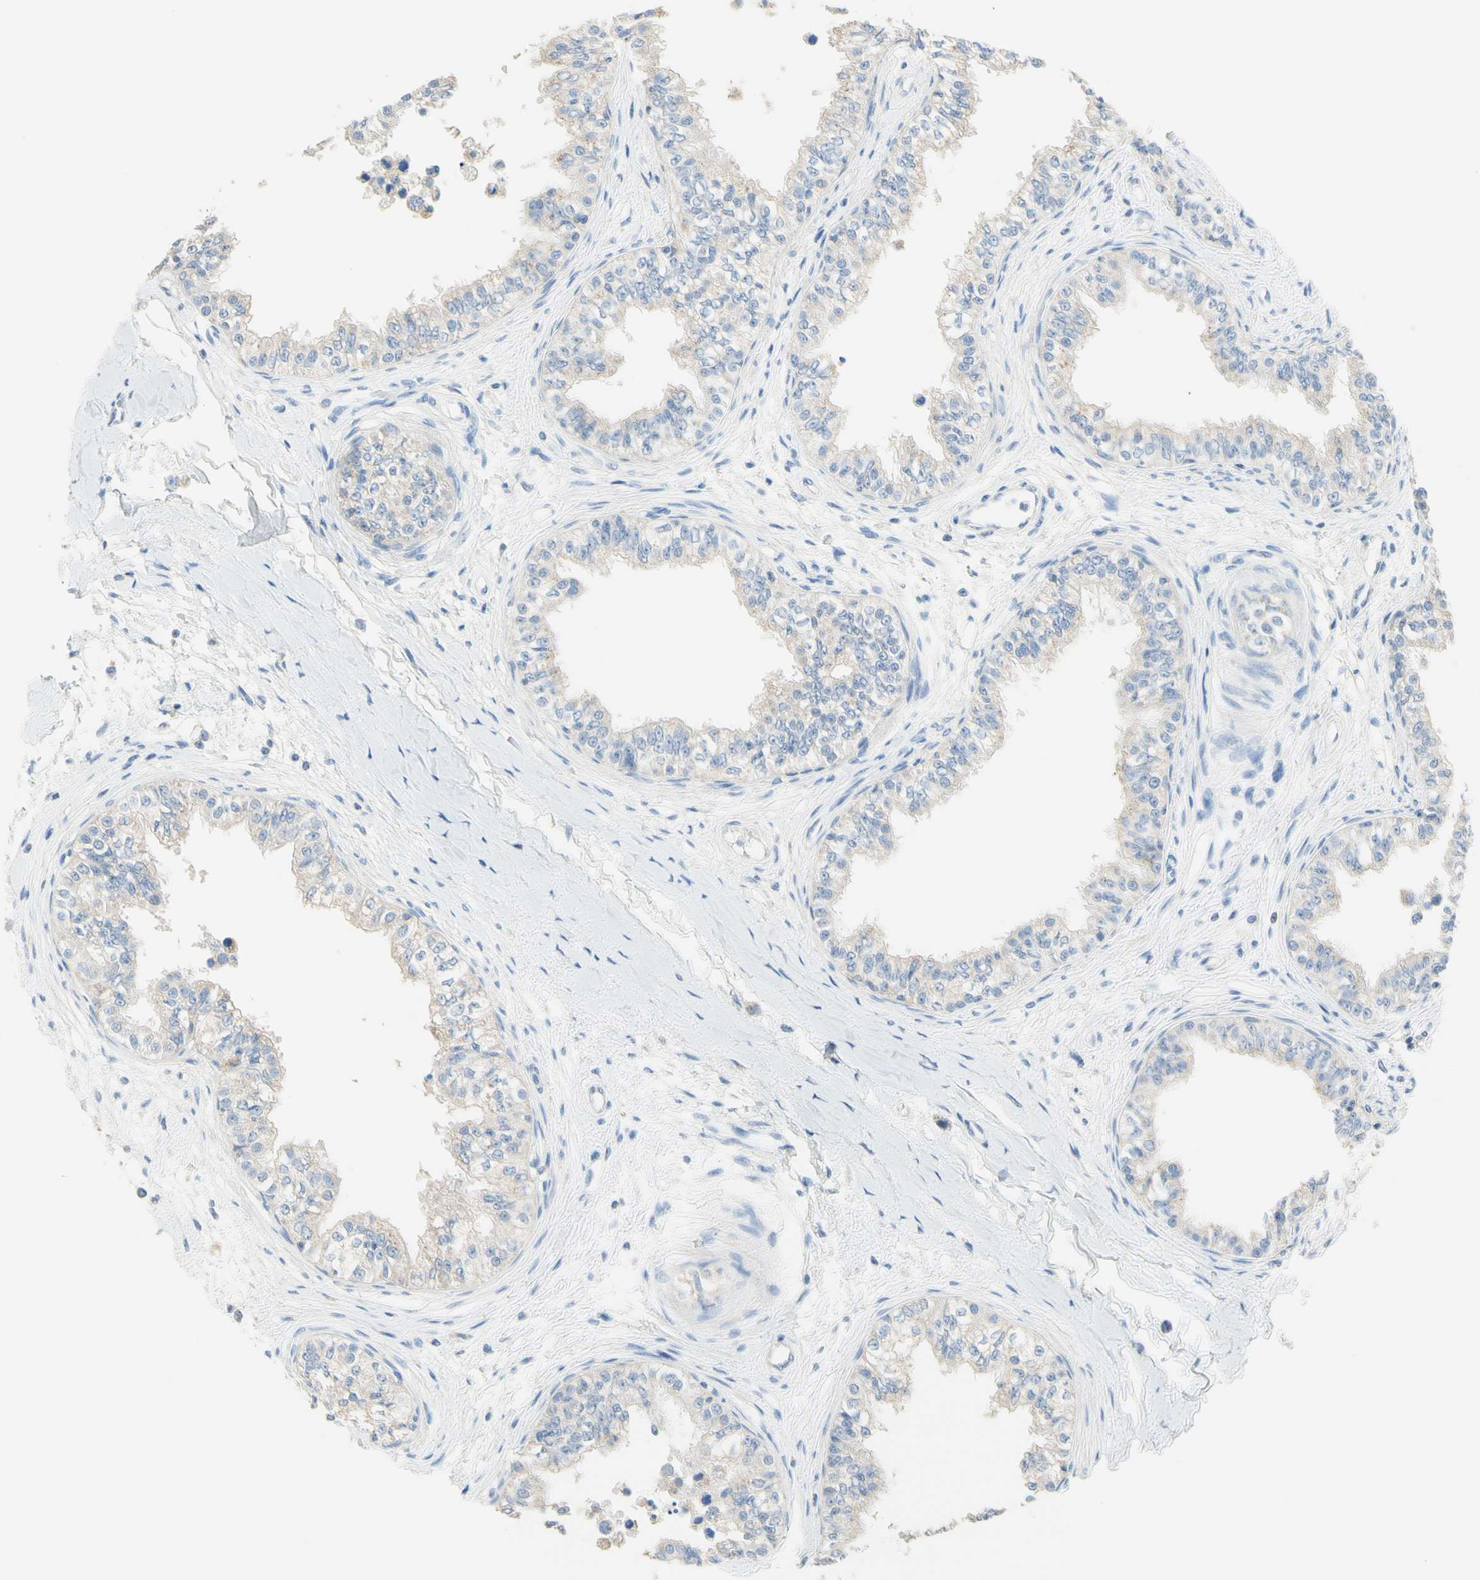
{"staining": {"intensity": "weak", "quantity": ">75%", "location": "cytoplasmic/membranous"}, "tissue": "epididymis", "cell_type": "Glandular cells", "image_type": "normal", "snomed": [{"axis": "morphology", "description": "Normal tissue, NOS"}, {"axis": "morphology", "description": "Adenocarcinoma, metastatic, NOS"}, {"axis": "topography", "description": "Testis"}, {"axis": "topography", "description": "Epididymis"}], "caption": "Glandular cells reveal low levels of weak cytoplasmic/membranous expression in approximately >75% of cells in unremarkable epididymis.", "gene": "NECTIN4", "patient": {"sex": "male", "age": 26}}